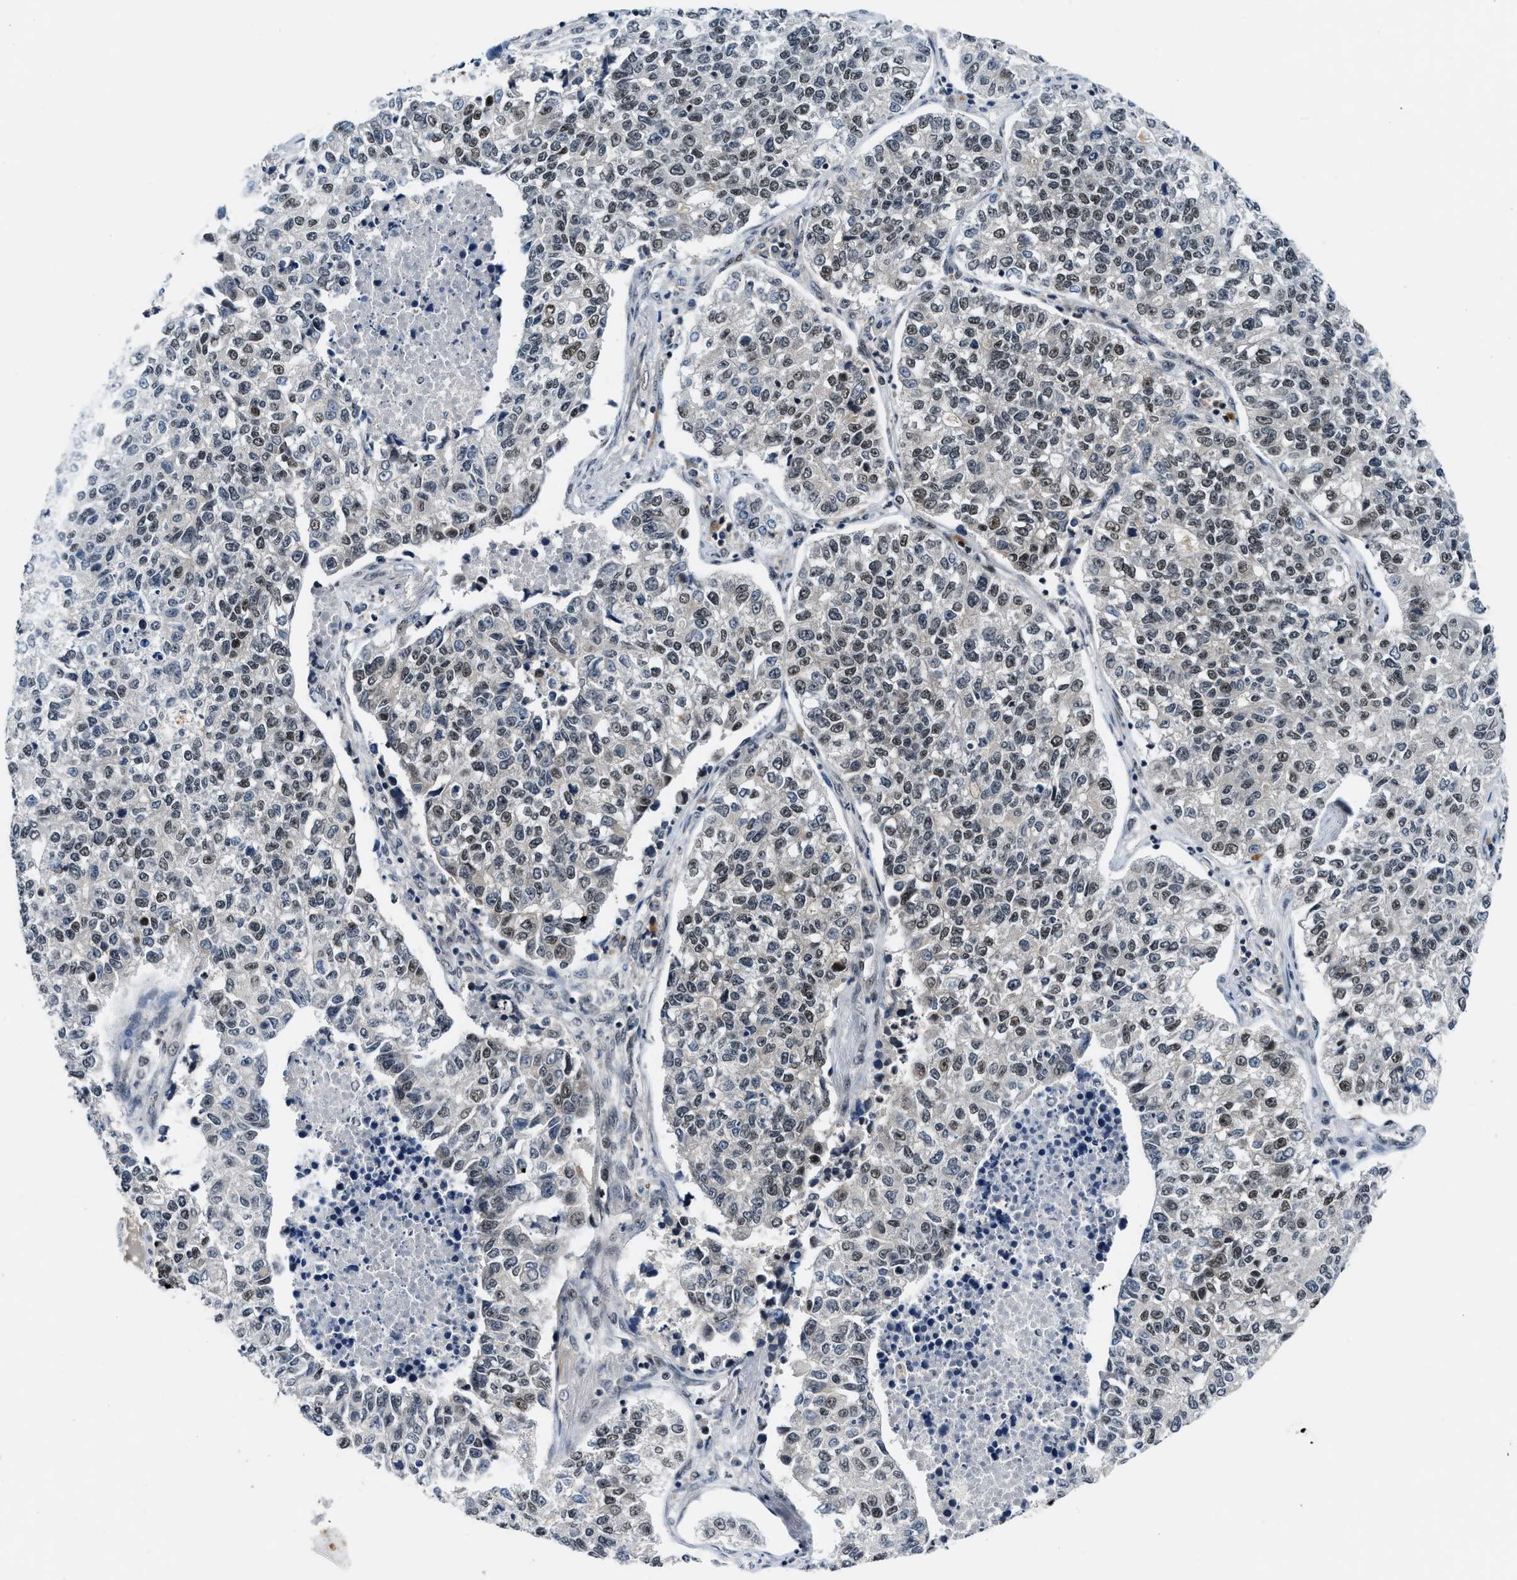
{"staining": {"intensity": "weak", "quantity": "25%-75%", "location": "nuclear"}, "tissue": "lung cancer", "cell_type": "Tumor cells", "image_type": "cancer", "snomed": [{"axis": "morphology", "description": "Adenocarcinoma, NOS"}, {"axis": "topography", "description": "Lung"}], "caption": "Weak nuclear protein positivity is appreciated in about 25%-75% of tumor cells in lung cancer (adenocarcinoma). (DAB (3,3'-diaminobenzidine) IHC, brown staining for protein, blue staining for nuclei).", "gene": "NCOA1", "patient": {"sex": "male", "age": 49}}